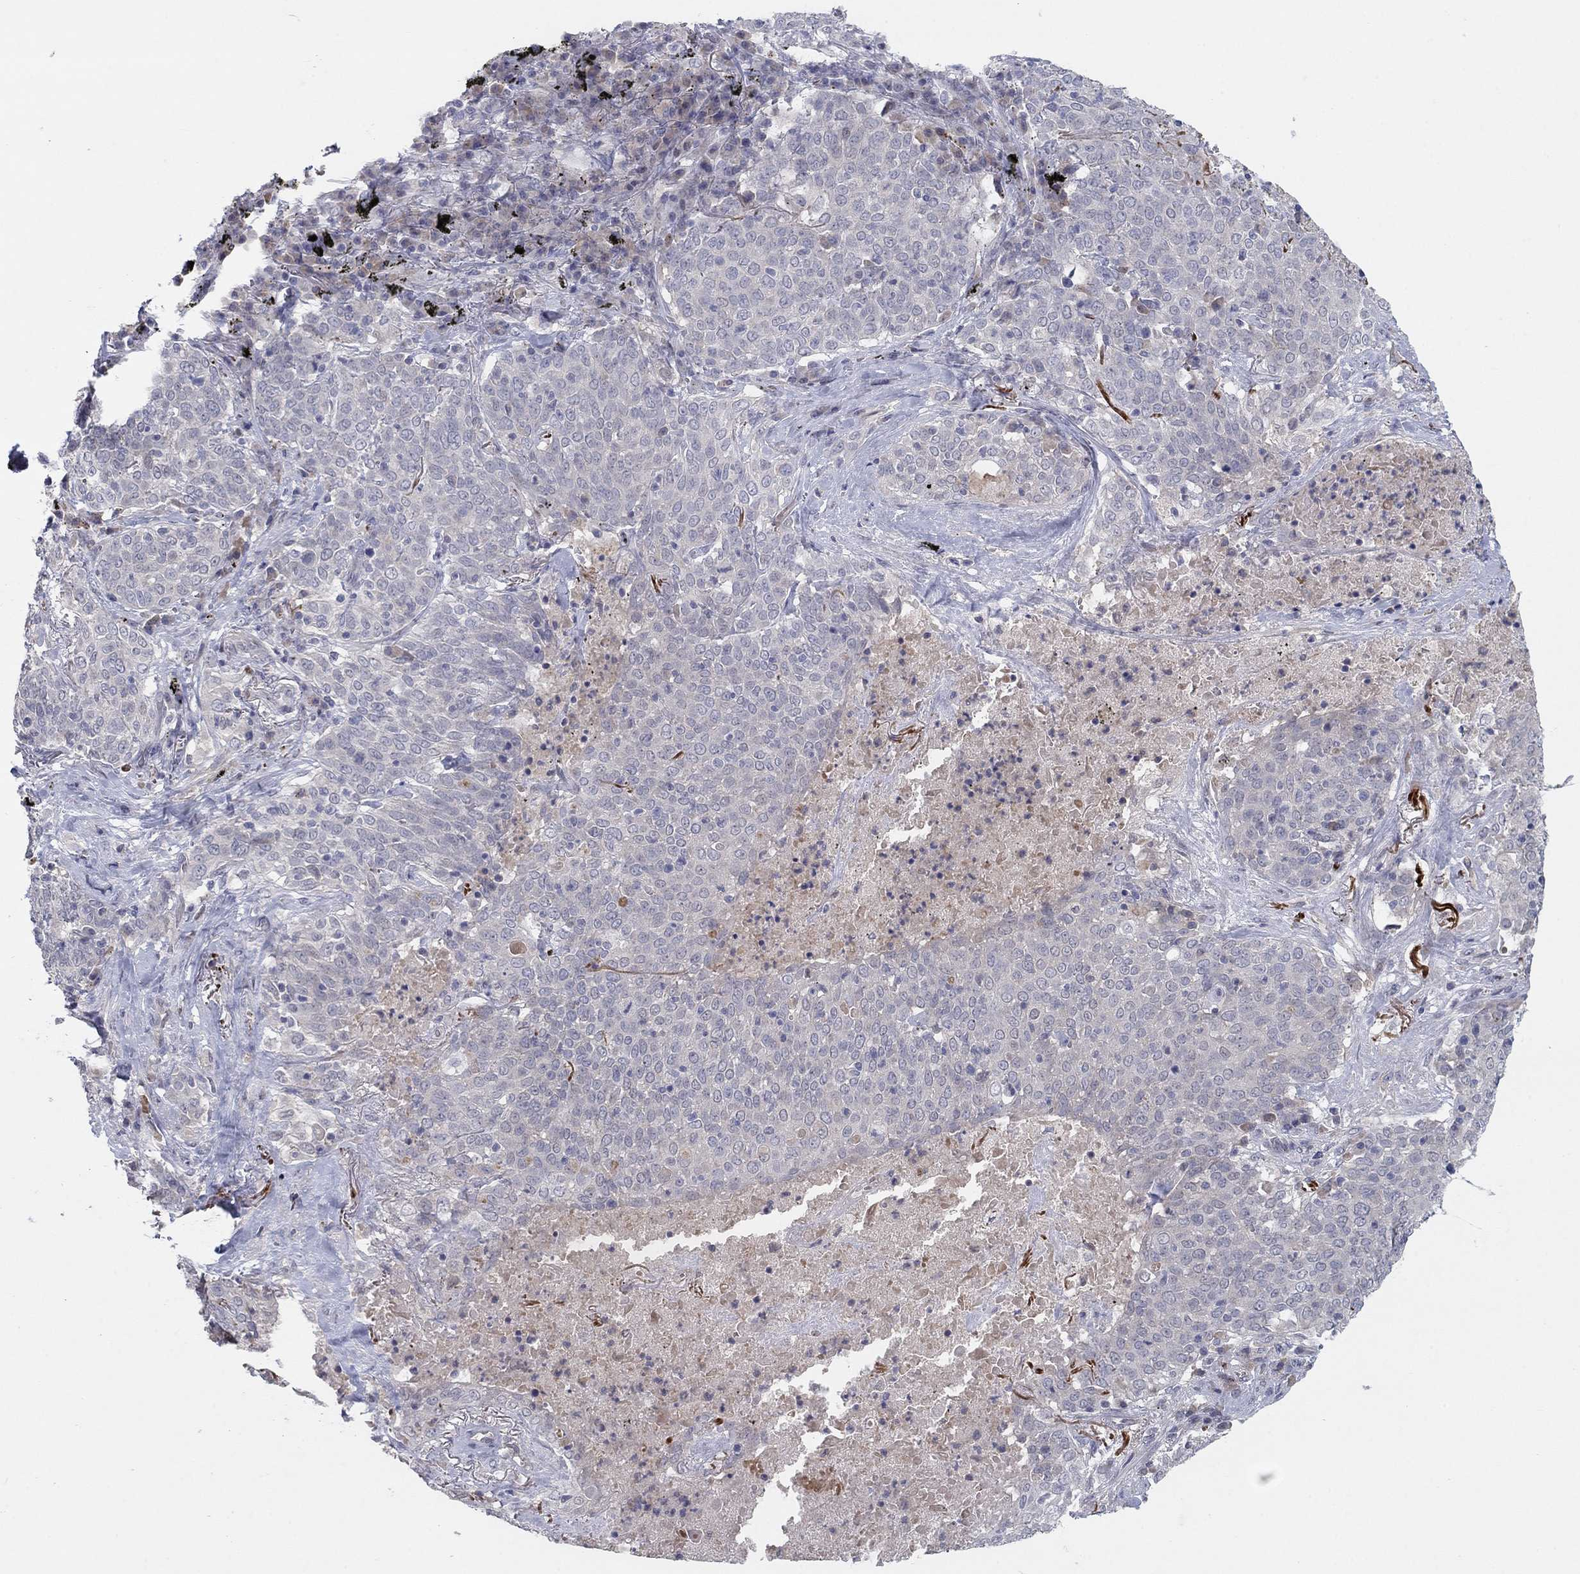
{"staining": {"intensity": "negative", "quantity": "none", "location": "none"}, "tissue": "lung cancer", "cell_type": "Tumor cells", "image_type": "cancer", "snomed": [{"axis": "morphology", "description": "Squamous cell carcinoma, NOS"}, {"axis": "topography", "description": "Lung"}], "caption": "DAB (3,3'-diaminobenzidine) immunohistochemical staining of squamous cell carcinoma (lung) displays no significant staining in tumor cells.", "gene": "AMN1", "patient": {"sex": "male", "age": 82}}